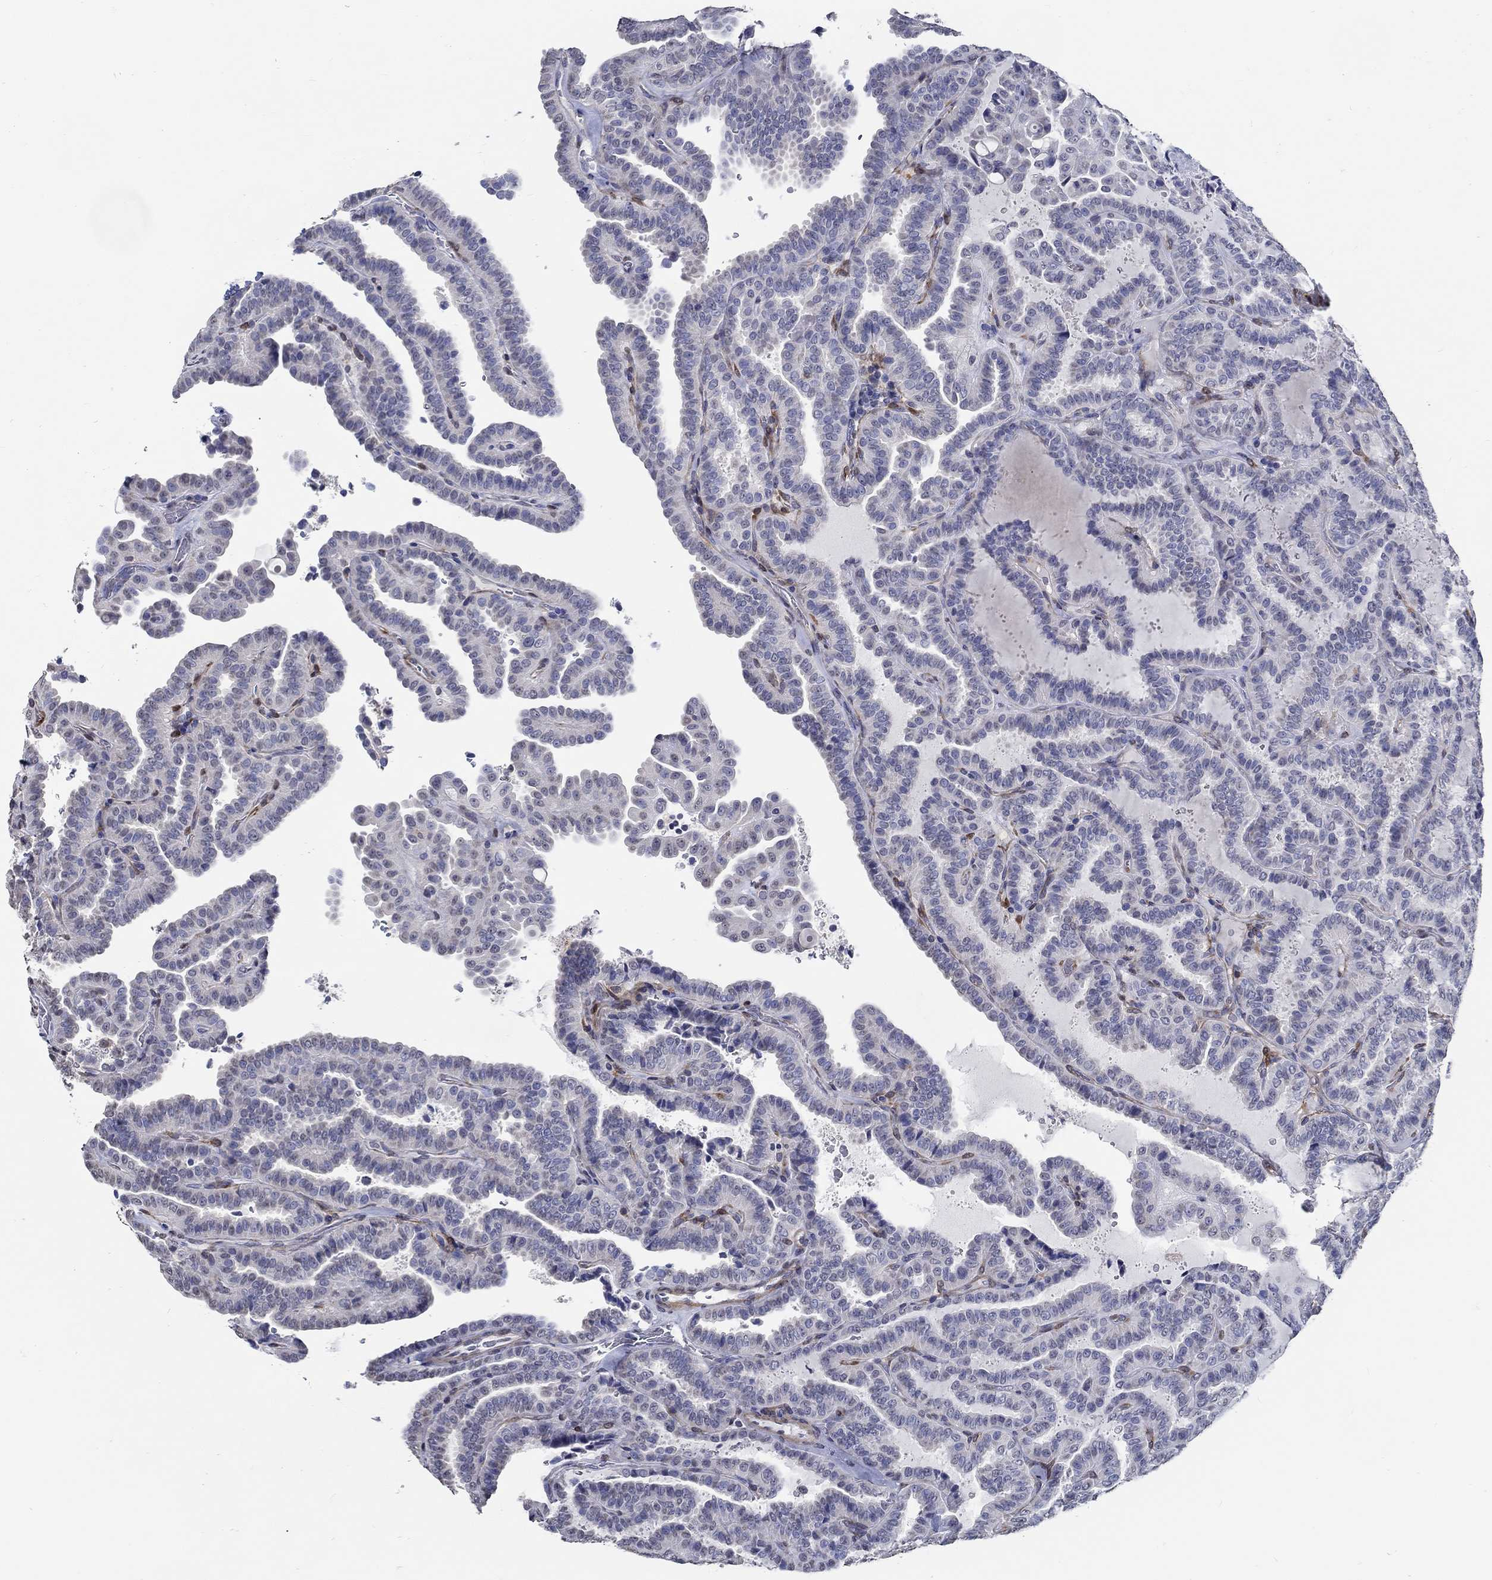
{"staining": {"intensity": "negative", "quantity": "none", "location": "none"}, "tissue": "thyroid cancer", "cell_type": "Tumor cells", "image_type": "cancer", "snomed": [{"axis": "morphology", "description": "Papillary adenocarcinoma, NOS"}, {"axis": "topography", "description": "Thyroid gland"}], "caption": "Papillary adenocarcinoma (thyroid) stained for a protein using IHC exhibits no expression tumor cells.", "gene": "PDE1B", "patient": {"sex": "female", "age": 39}}